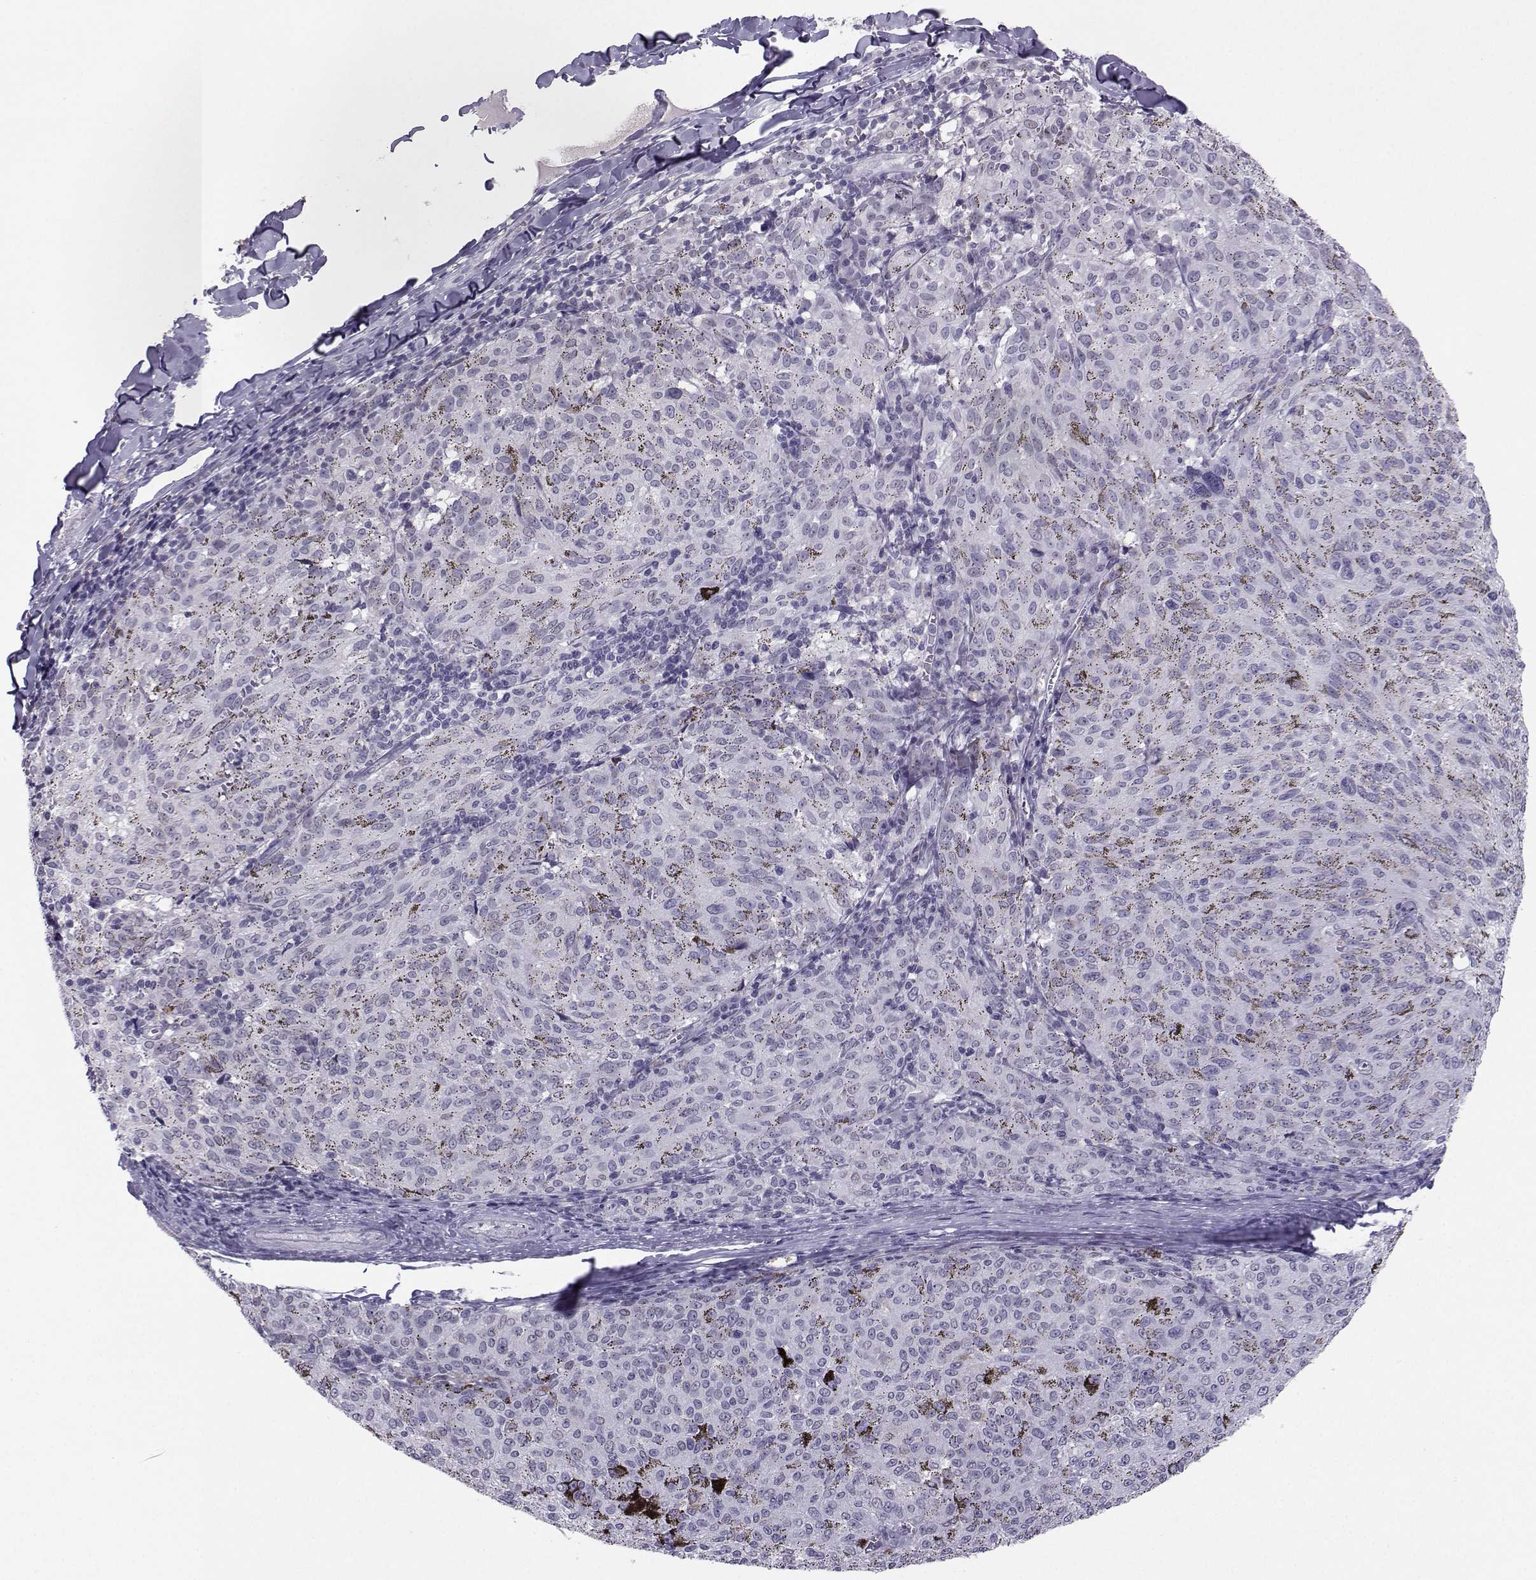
{"staining": {"intensity": "negative", "quantity": "none", "location": "none"}, "tissue": "melanoma", "cell_type": "Tumor cells", "image_type": "cancer", "snomed": [{"axis": "morphology", "description": "Malignant melanoma, NOS"}, {"axis": "topography", "description": "Skin"}], "caption": "Melanoma was stained to show a protein in brown. There is no significant expression in tumor cells. (Stains: DAB (3,3'-diaminobenzidine) IHC with hematoxylin counter stain, Microscopy: brightfield microscopy at high magnification).", "gene": "LHX1", "patient": {"sex": "female", "age": 72}}